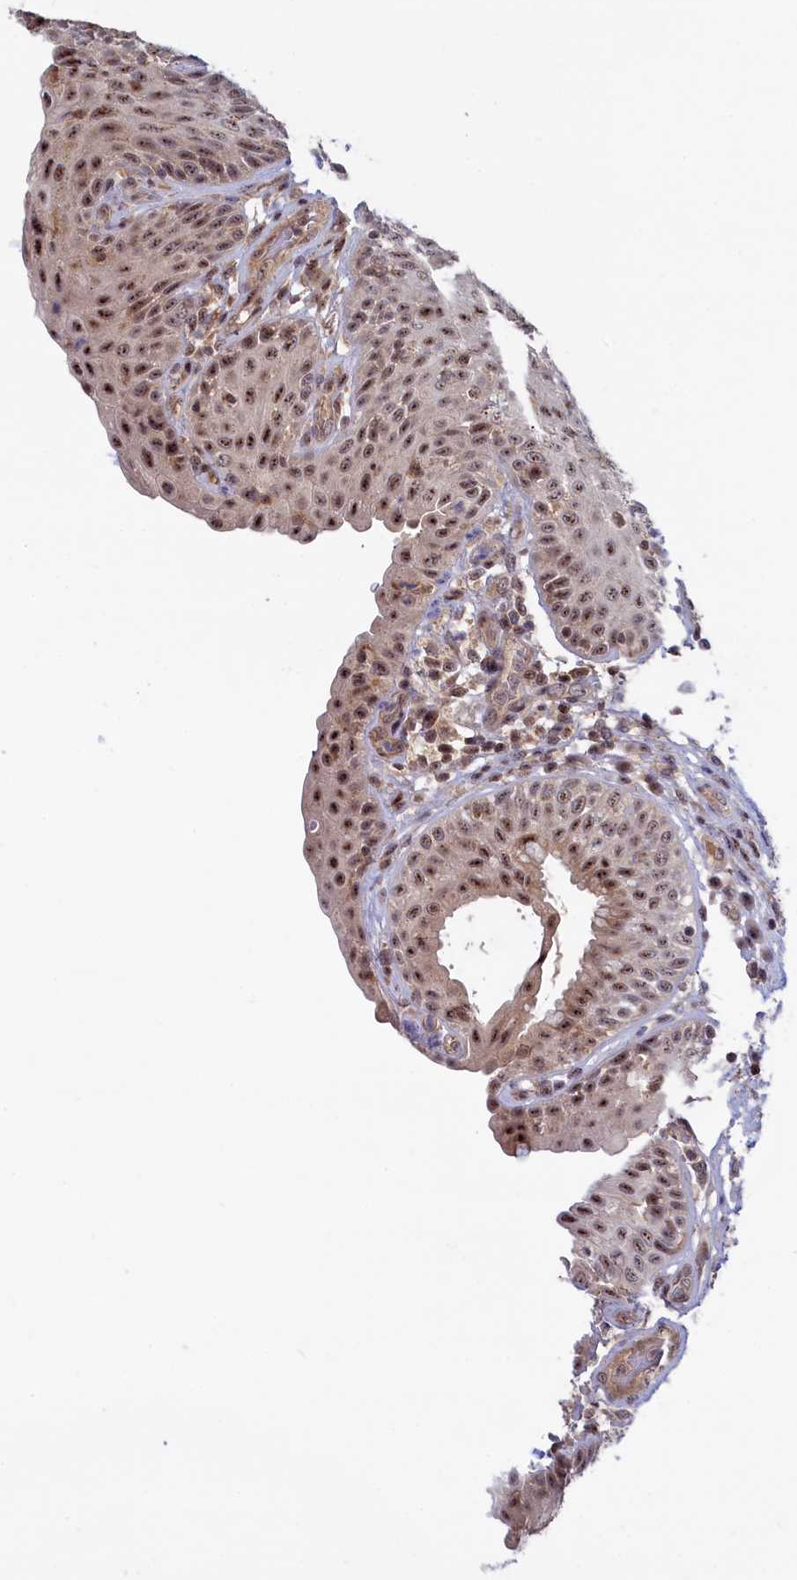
{"staining": {"intensity": "moderate", "quantity": ">75%", "location": "nuclear"}, "tissue": "urinary bladder", "cell_type": "Urothelial cells", "image_type": "normal", "snomed": [{"axis": "morphology", "description": "Normal tissue, NOS"}, {"axis": "topography", "description": "Urinary bladder"}], "caption": "The immunohistochemical stain highlights moderate nuclear expression in urothelial cells of unremarkable urinary bladder.", "gene": "TAB1", "patient": {"sex": "female", "age": 62}}